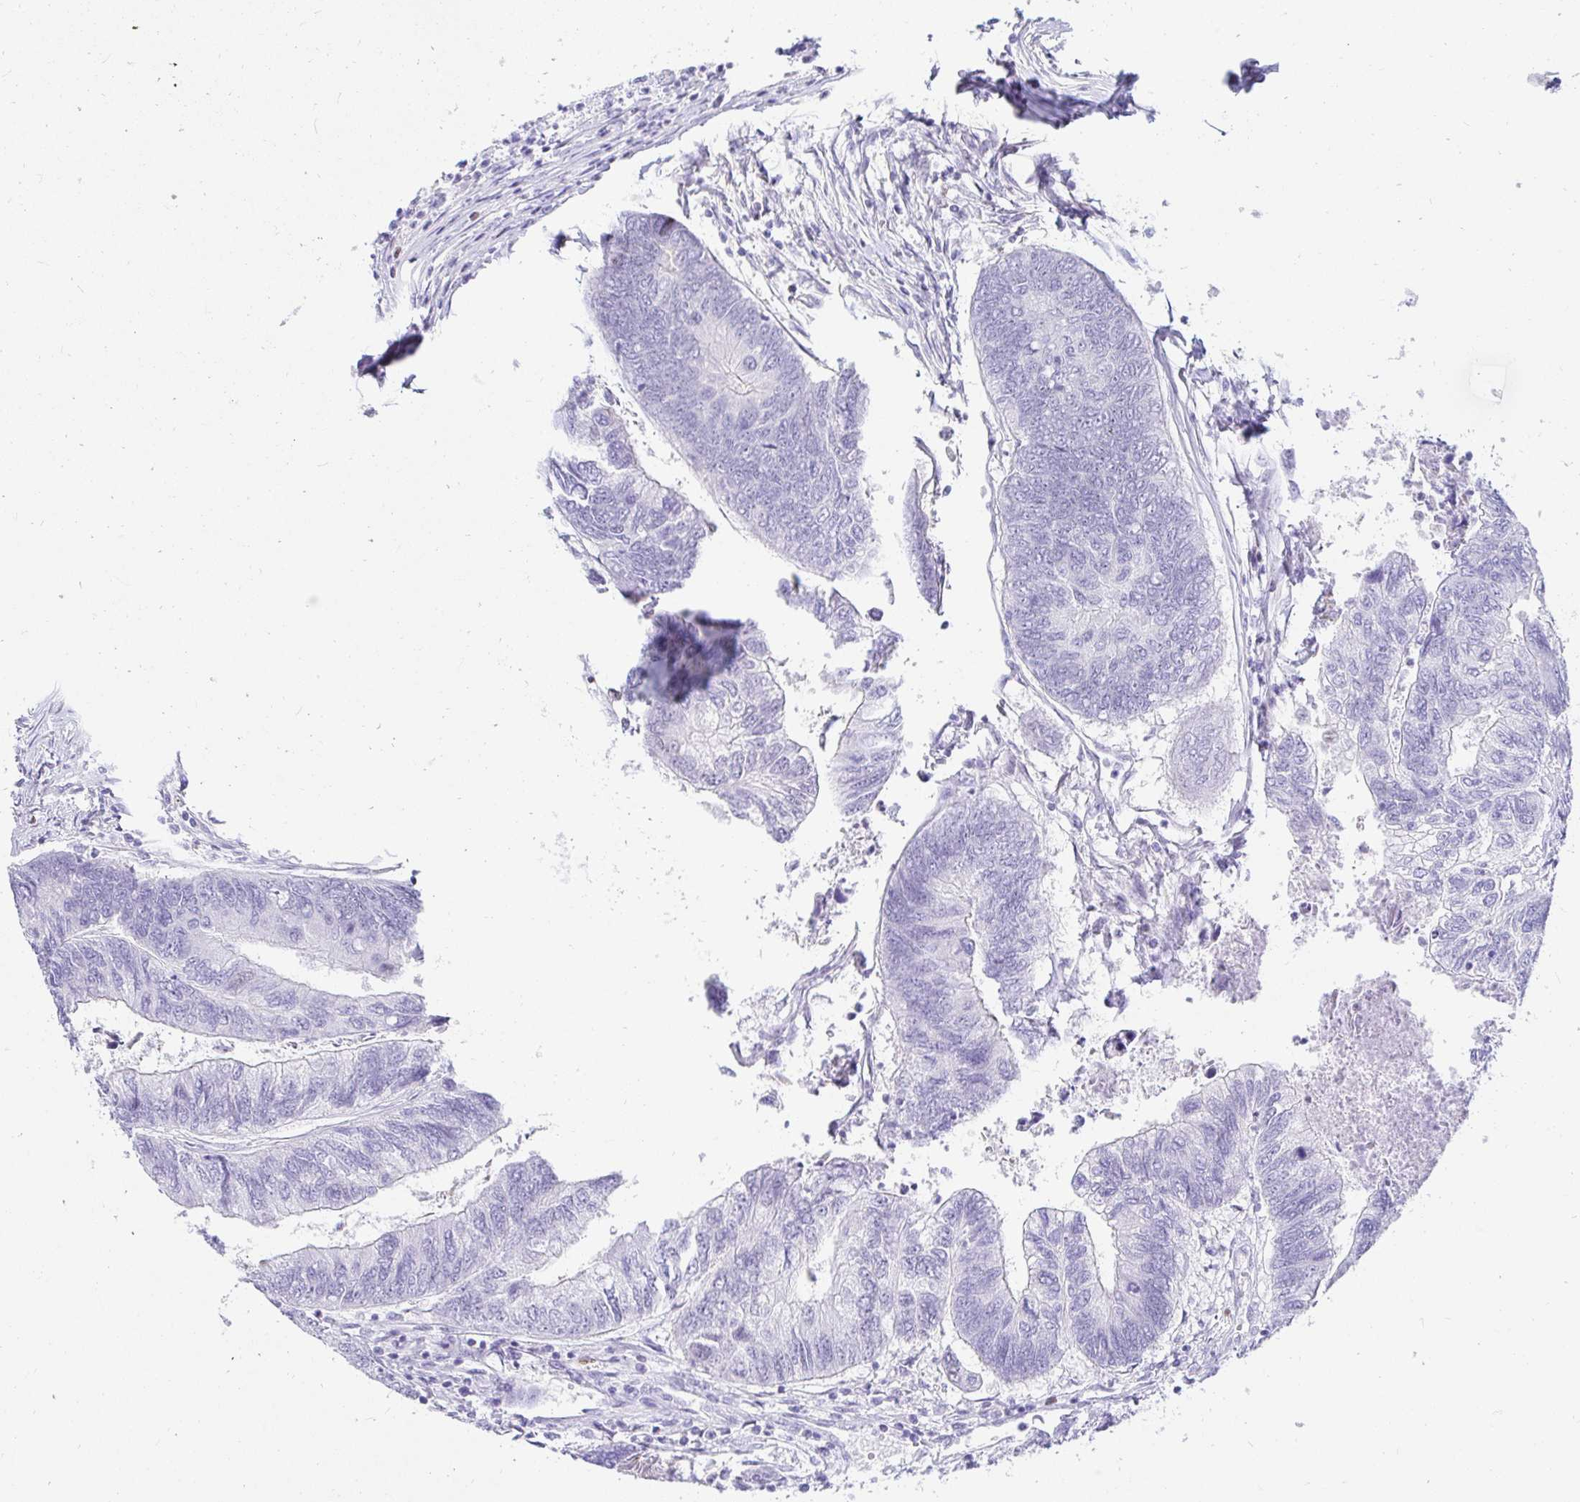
{"staining": {"intensity": "negative", "quantity": "none", "location": "none"}, "tissue": "colorectal cancer", "cell_type": "Tumor cells", "image_type": "cancer", "snomed": [{"axis": "morphology", "description": "Adenocarcinoma, NOS"}, {"axis": "topography", "description": "Colon"}], "caption": "Immunohistochemical staining of human colorectal cancer reveals no significant positivity in tumor cells.", "gene": "CAPSL", "patient": {"sex": "female", "age": 67}}